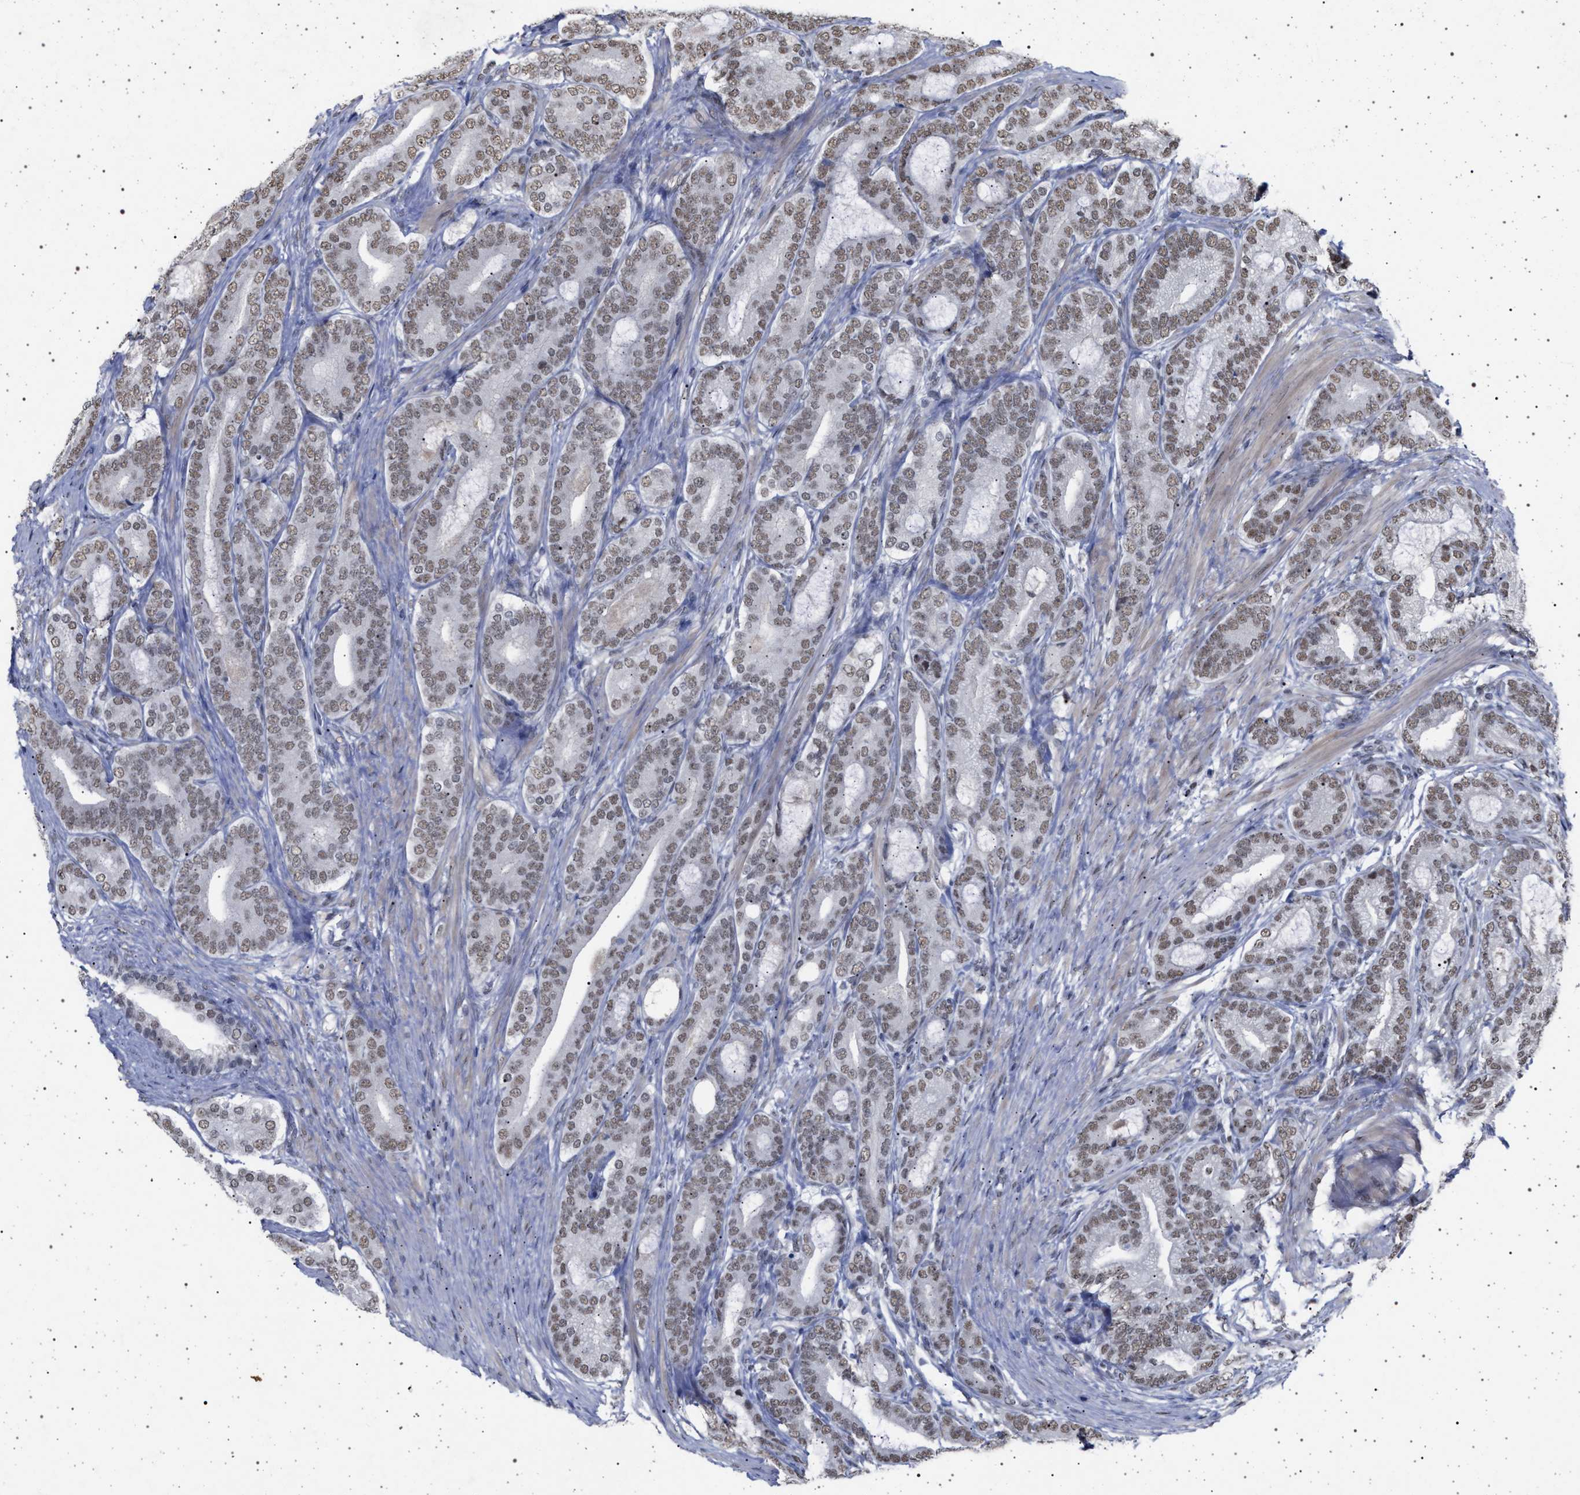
{"staining": {"intensity": "moderate", "quantity": ">75%", "location": "nuclear"}, "tissue": "prostate cancer", "cell_type": "Tumor cells", "image_type": "cancer", "snomed": [{"axis": "morphology", "description": "Adenocarcinoma, High grade"}, {"axis": "topography", "description": "Prostate"}], "caption": "Immunohistochemistry (DAB (3,3'-diaminobenzidine)) staining of human prostate high-grade adenocarcinoma demonstrates moderate nuclear protein positivity in about >75% of tumor cells.", "gene": "PHF12", "patient": {"sex": "male", "age": 60}}